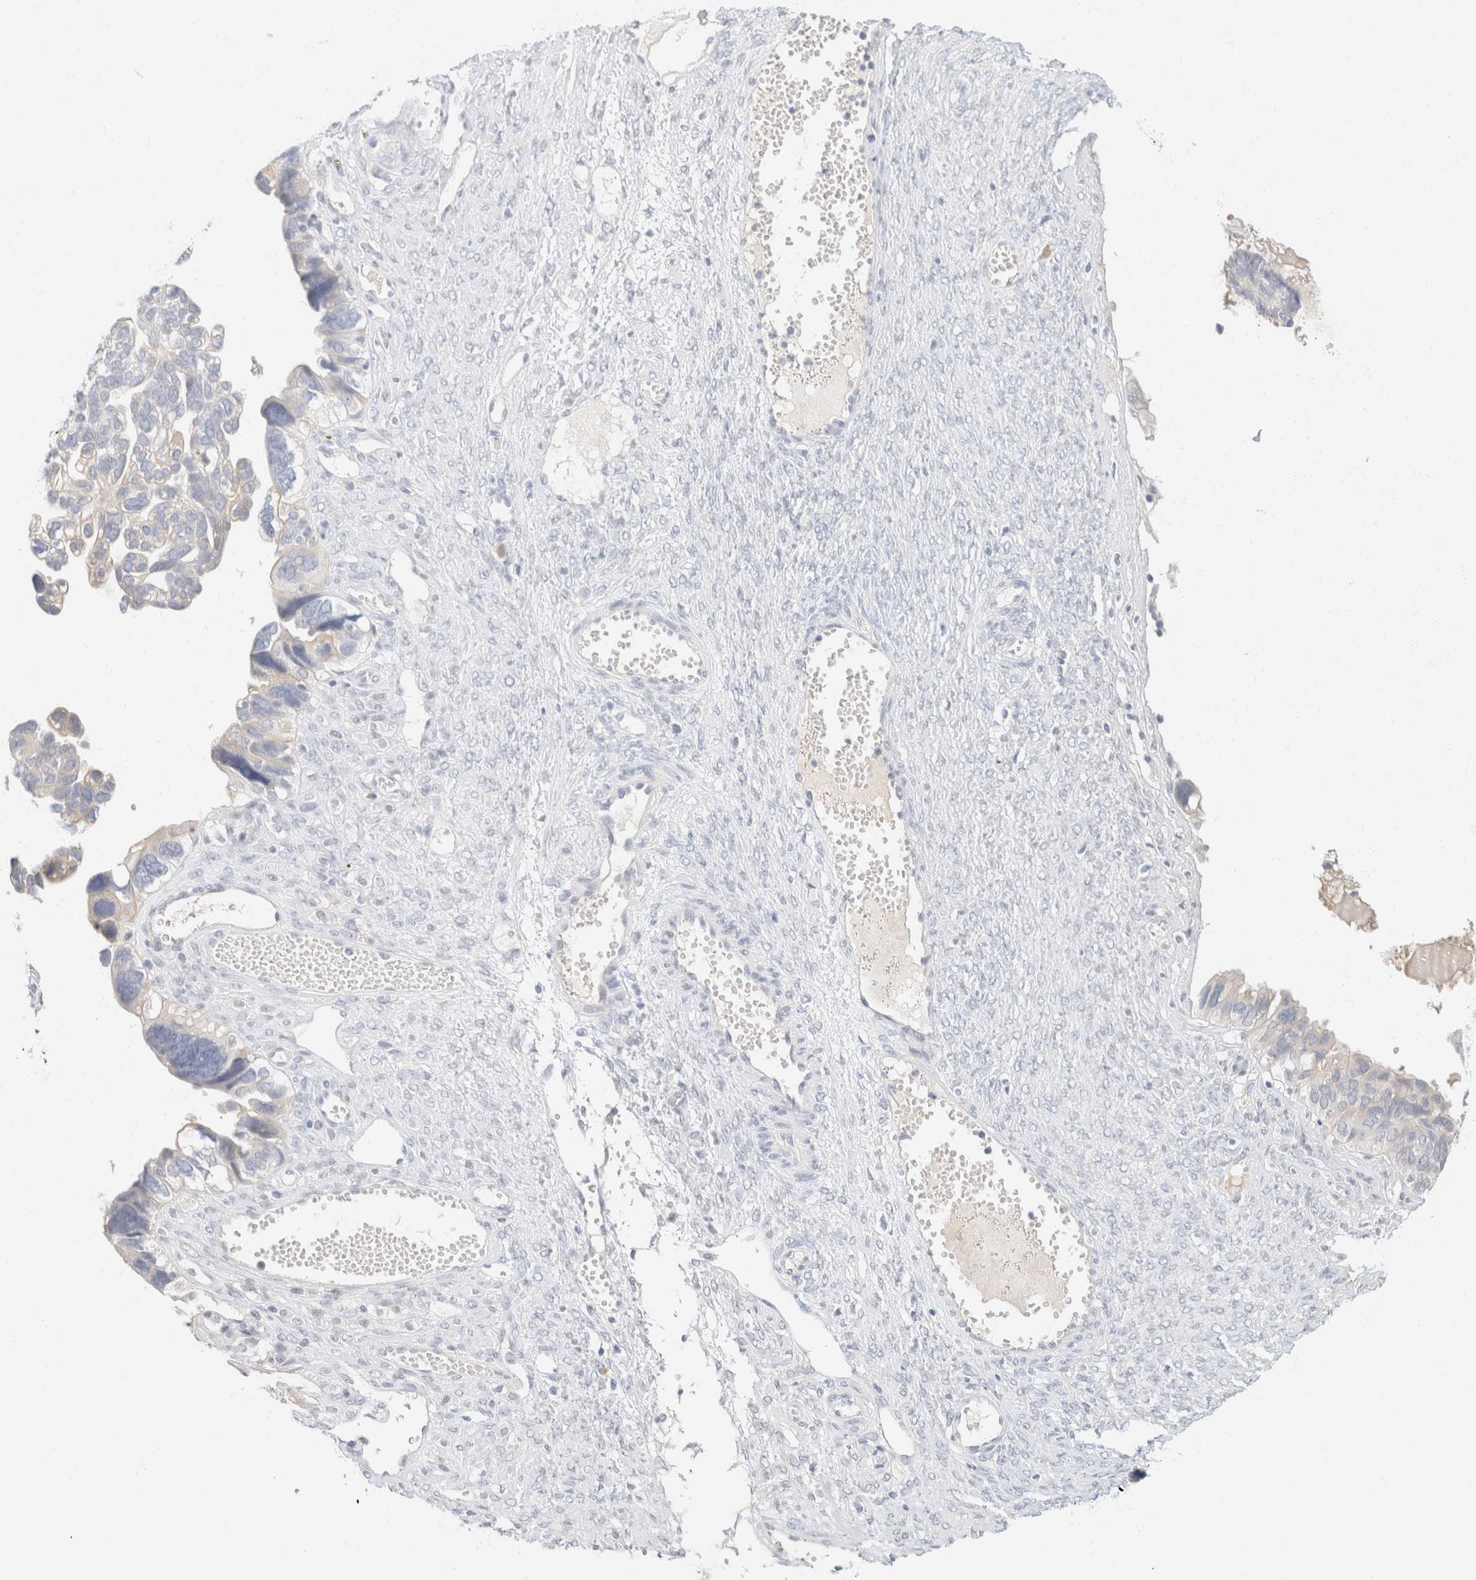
{"staining": {"intensity": "negative", "quantity": "none", "location": "none"}, "tissue": "ovarian cancer", "cell_type": "Tumor cells", "image_type": "cancer", "snomed": [{"axis": "morphology", "description": "Cystadenocarcinoma, serous, NOS"}, {"axis": "topography", "description": "Ovary"}], "caption": "There is no significant expression in tumor cells of ovarian serous cystadenocarcinoma. (DAB IHC with hematoxylin counter stain).", "gene": "KRT20", "patient": {"sex": "female", "age": 79}}